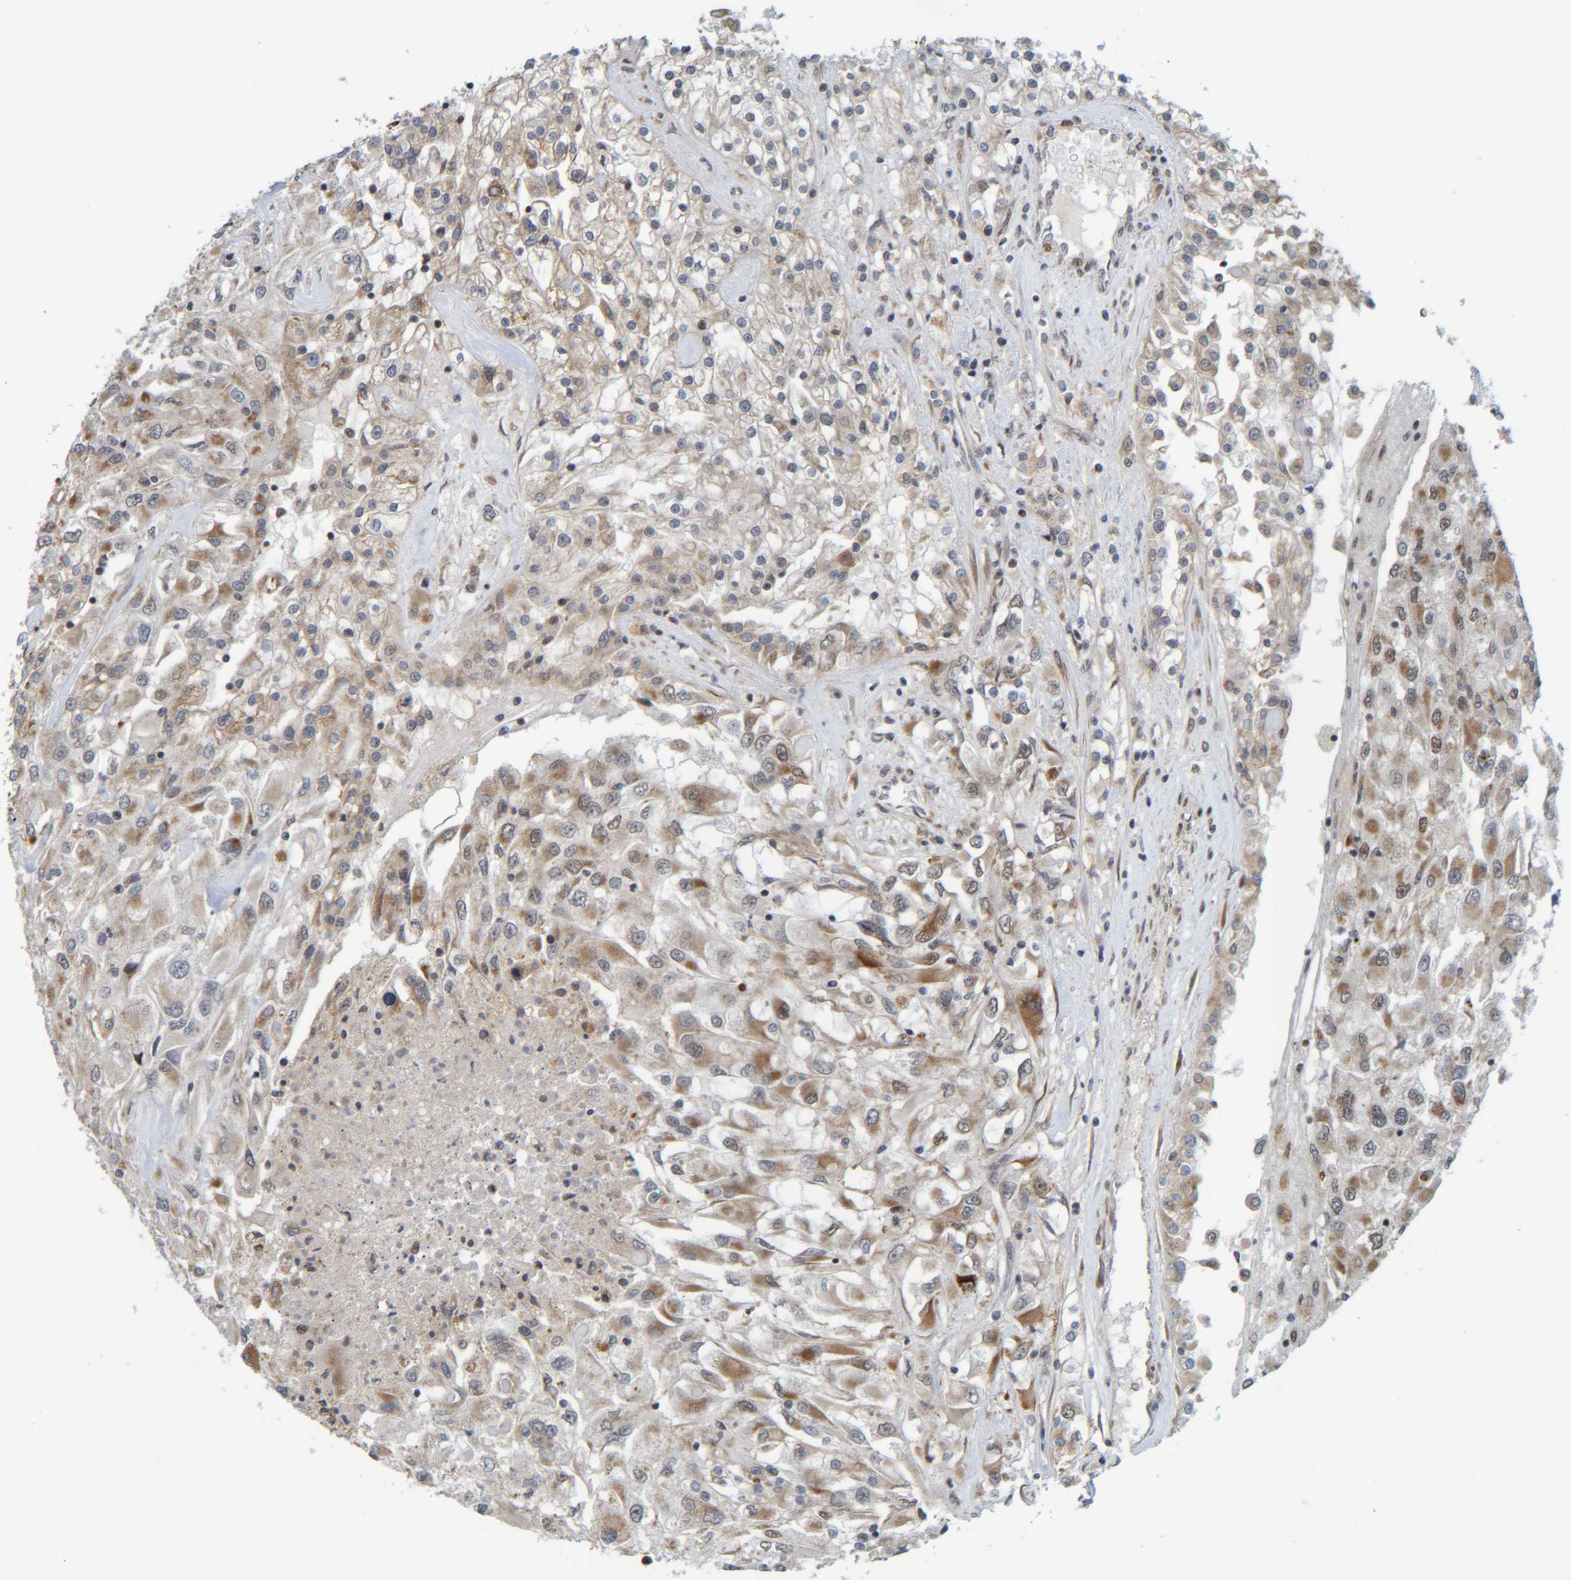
{"staining": {"intensity": "moderate", "quantity": "<25%", "location": "cytoplasmic/membranous"}, "tissue": "renal cancer", "cell_type": "Tumor cells", "image_type": "cancer", "snomed": [{"axis": "morphology", "description": "Adenocarcinoma, NOS"}, {"axis": "topography", "description": "Kidney"}], "caption": "A brown stain highlights moderate cytoplasmic/membranous staining of a protein in human adenocarcinoma (renal) tumor cells.", "gene": "CCDC57", "patient": {"sex": "female", "age": 52}}